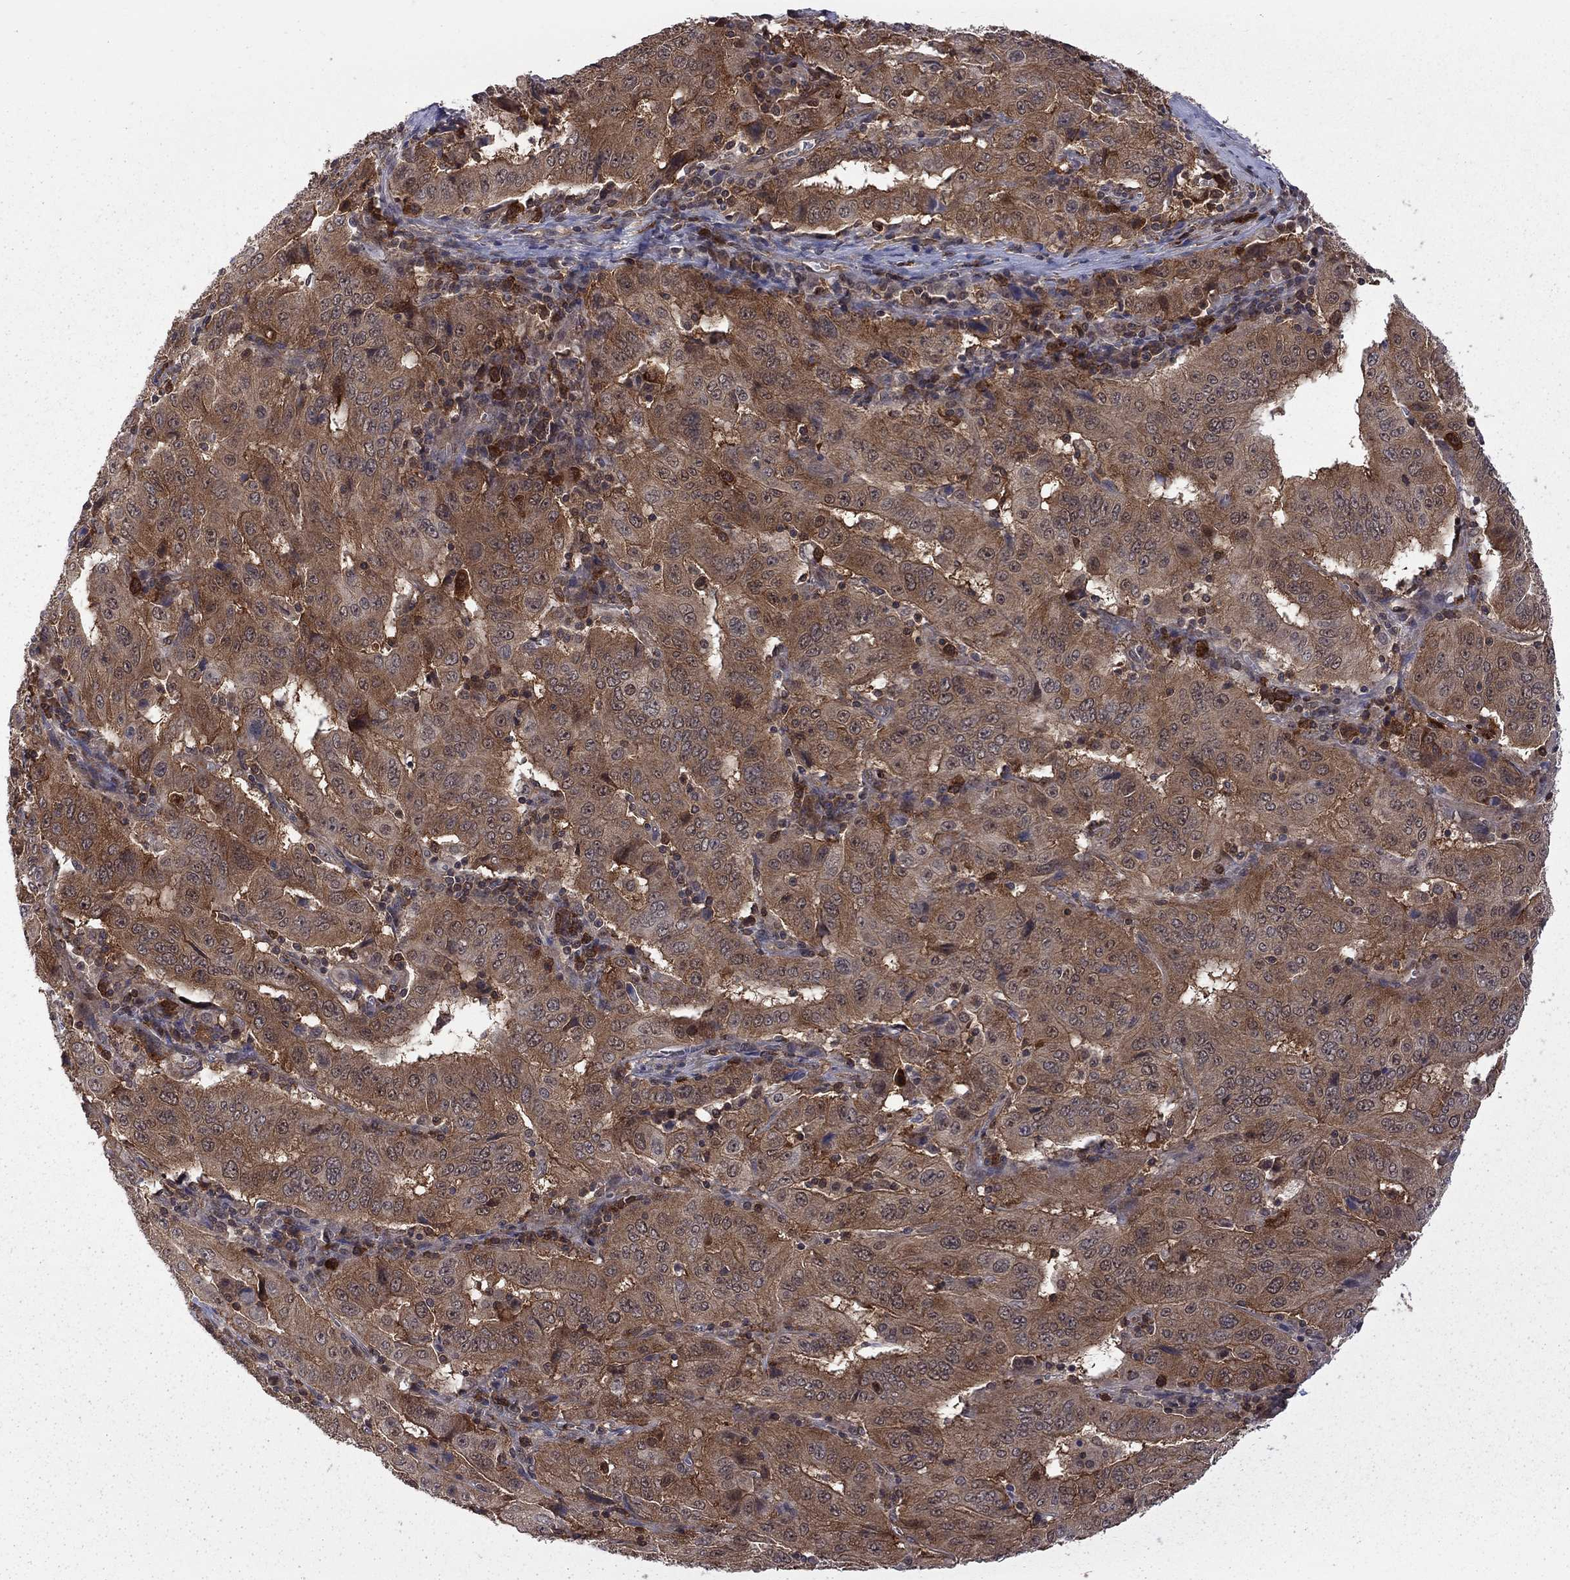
{"staining": {"intensity": "strong", "quantity": ">75%", "location": "cytoplasmic/membranous"}, "tissue": "pancreatic cancer", "cell_type": "Tumor cells", "image_type": "cancer", "snomed": [{"axis": "morphology", "description": "Adenocarcinoma, NOS"}, {"axis": "topography", "description": "Pancreas"}], "caption": "A histopathology image showing strong cytoplasmic/membranous positivity in about >75% of tumor cells in adenocarcinoma (pancreatic), as visualized by brown immunohistochemical staining.", "gene": "NAA50", "patient": {"sex": "male", "age": 63}}